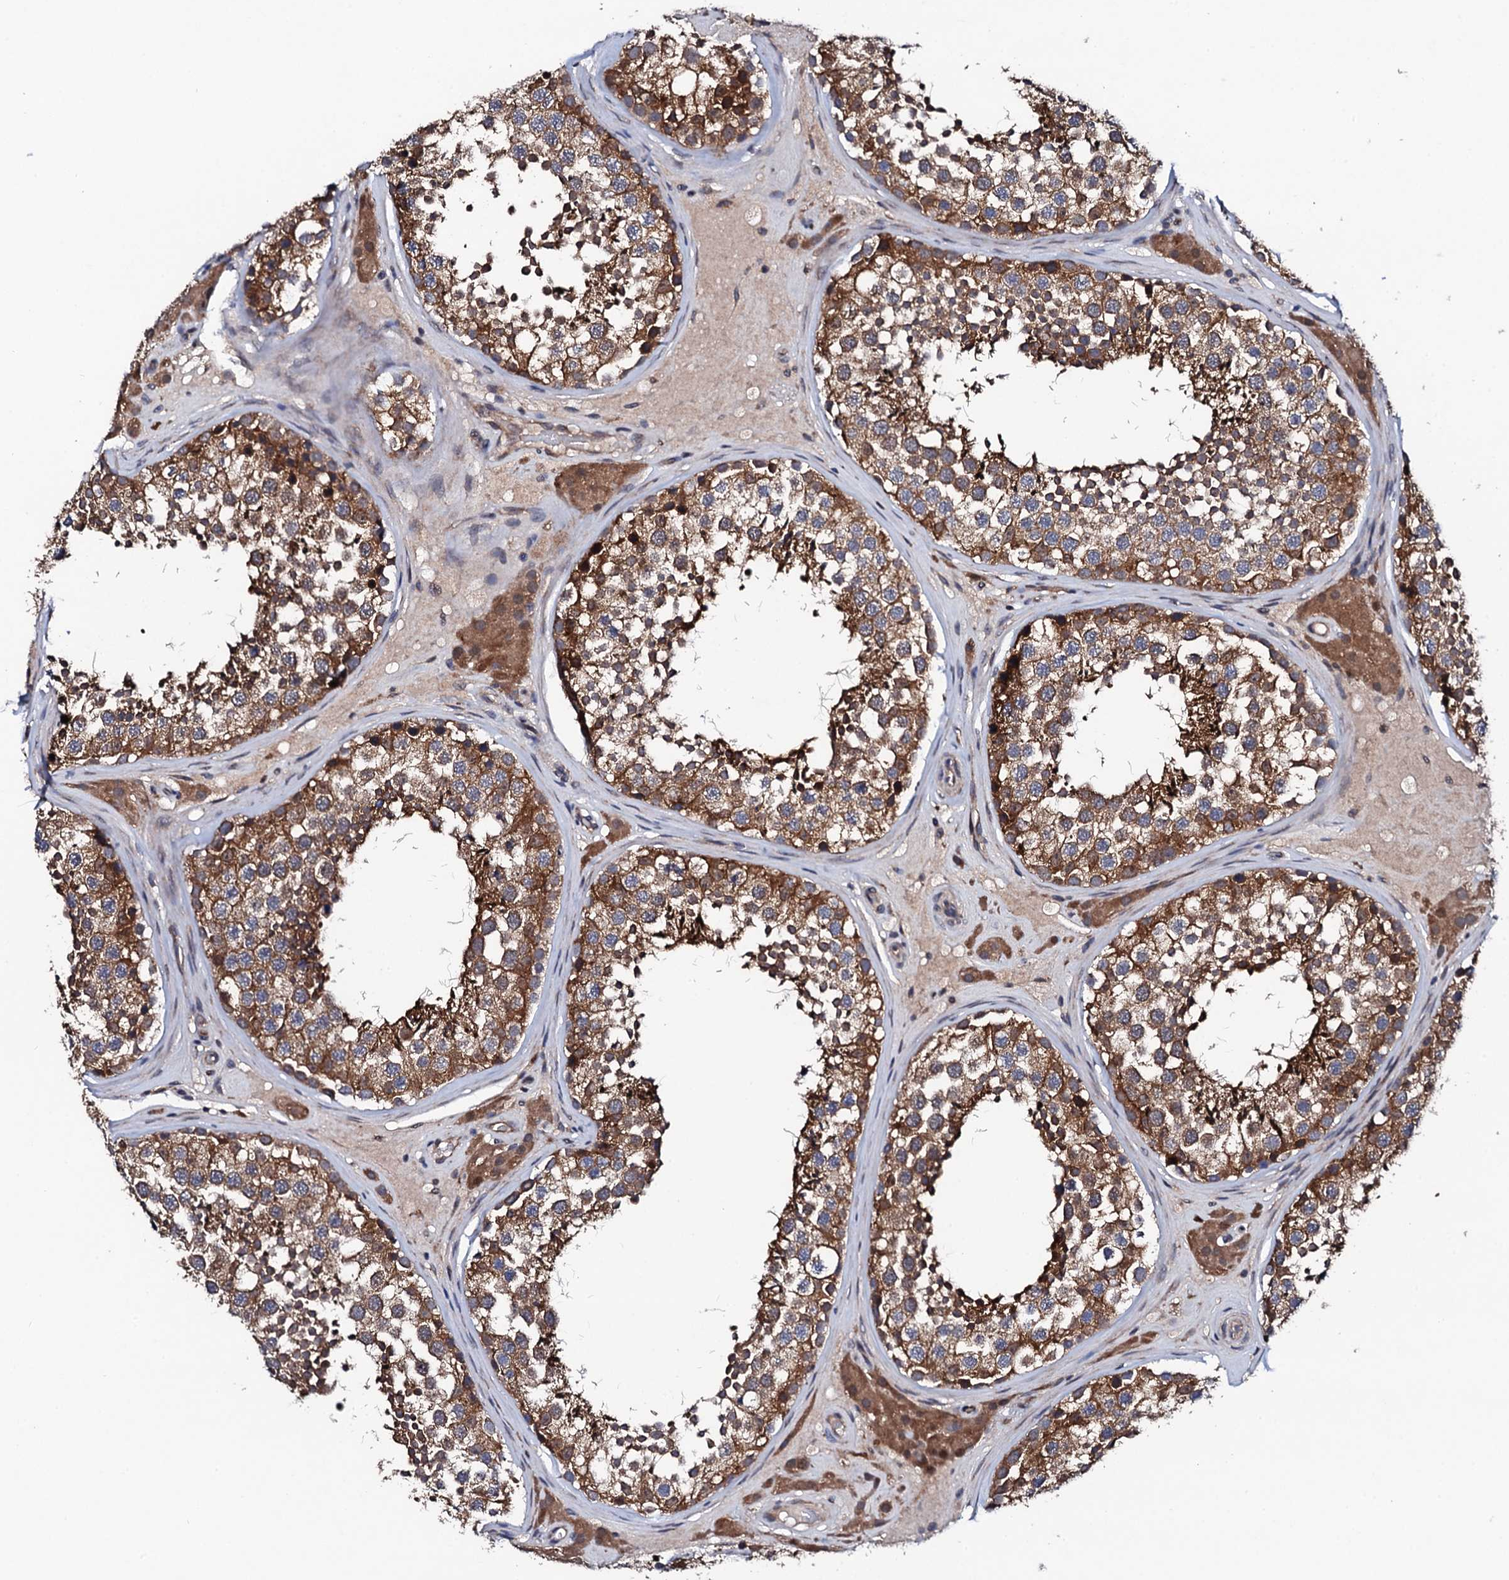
{"staining": {"intensity": "strong", "quantity": ">75%", "location": "cytoplasmic/membranous"}, "tissue": "testis", "cell_type": "Cells in seminiferous ducts", "image_type": "normal", "snomed": [{"axis": "morphology", "description": "Normal tissue, NOS"}, {"axis": "topography", "description": "Testis"}], "caption": "A photomicrograph showing strong cytoplasmic/membranous positivity in approximately >75% of cells in seminiferous ducts in normal testis, as visualized by brown immunohistochemical staining.", "gene": "IP6K1", "patient": {"sex": "male", "age": 46}}